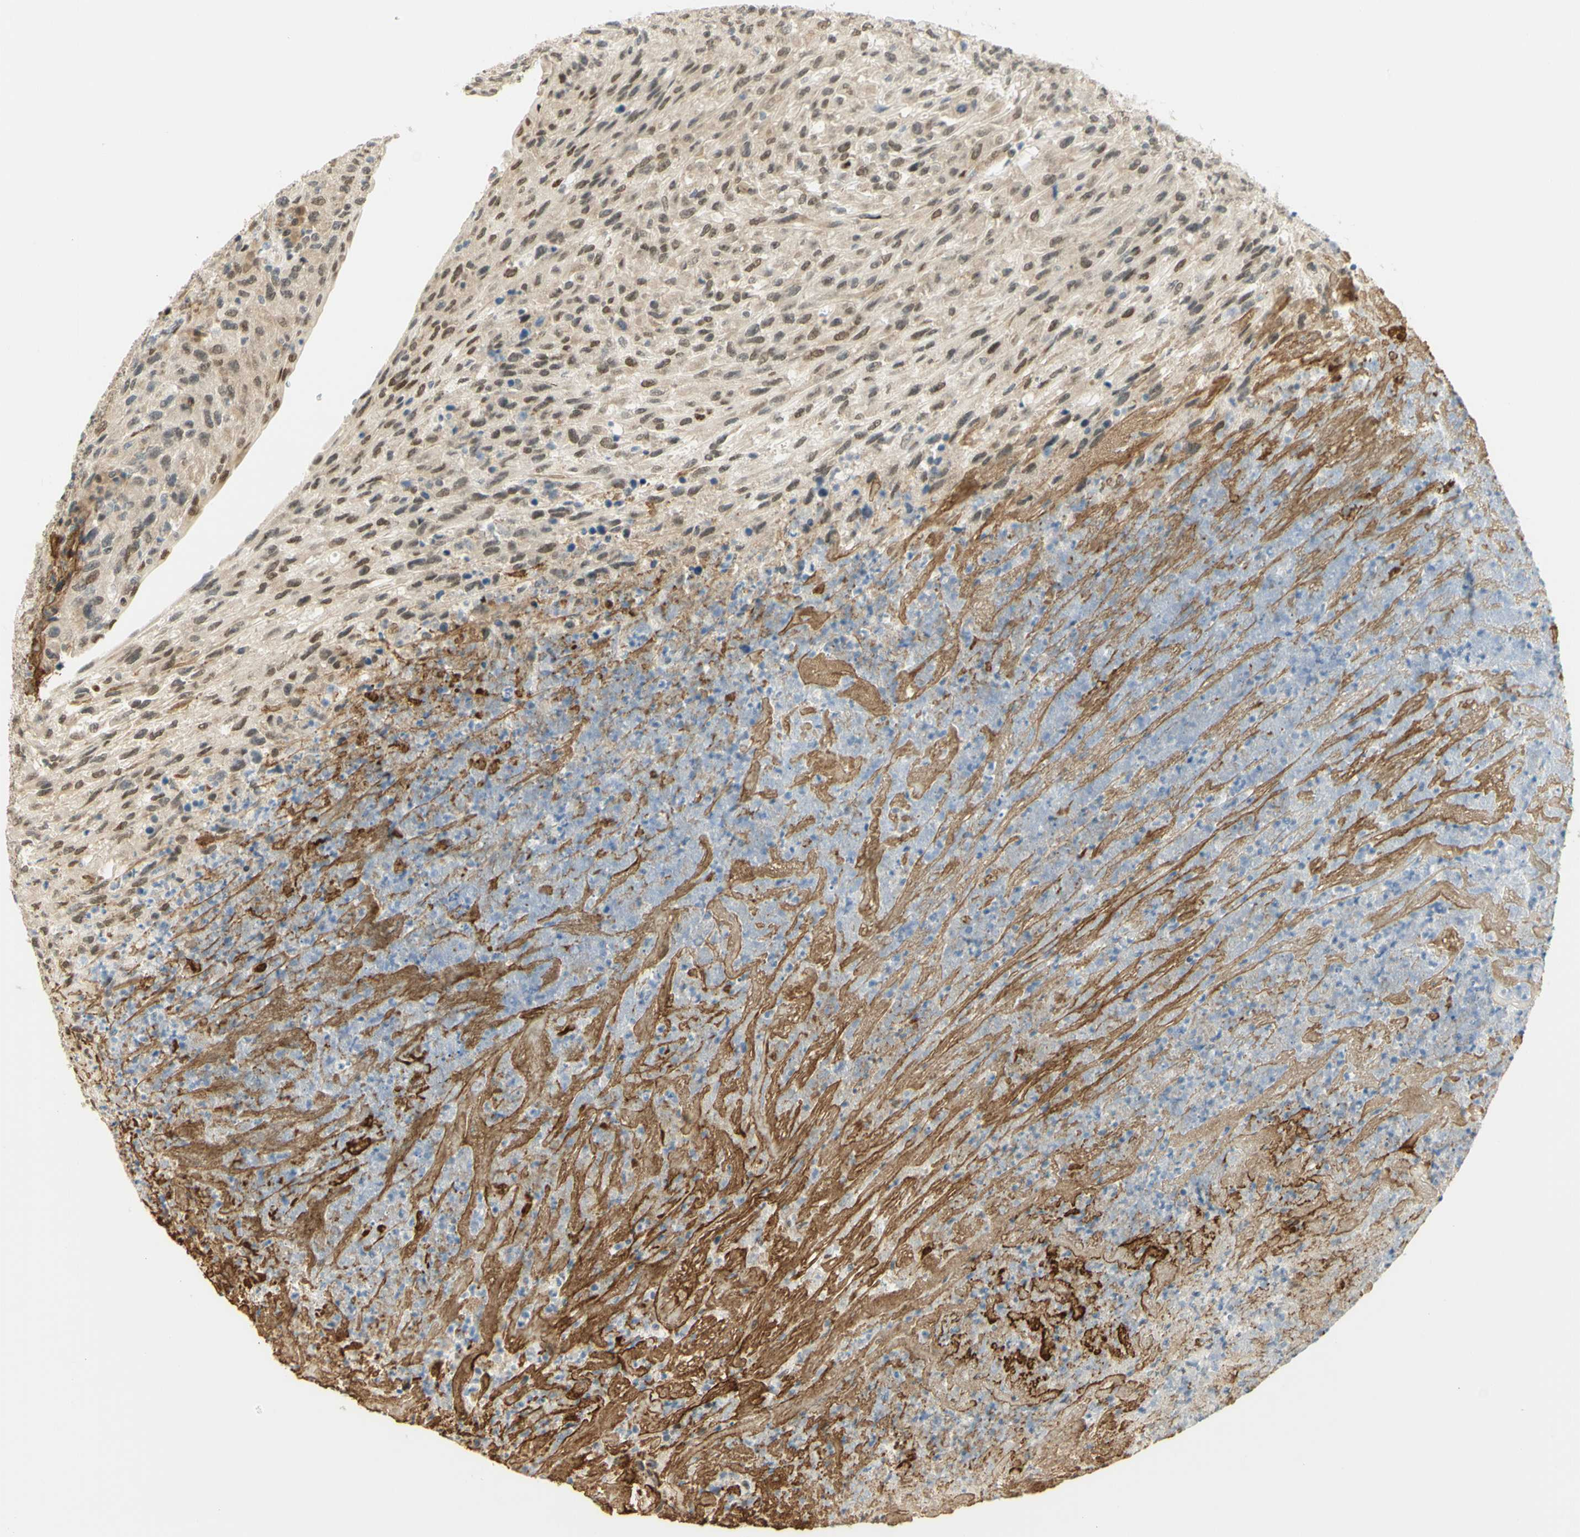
{"staining": {"intensity": "moderate", "quantity": ">75%", "location": "nuclear"}, "tissue": "urothelial cancer", "cell_type": "Tumor cells", "image_type": "cancer", "snomed": [{"axis": "morphology", "description": "Urothelial carcinoma, High grade"}, {"axis": "topography", "description": "Urinary bladder"}], "caption": "Human urothelial carcinoma (high-grade) stained with a protein marker shows moderate staining in tumor cells.", "gene": "DDX1", "patient": {"sex": "male", "age": 66}}